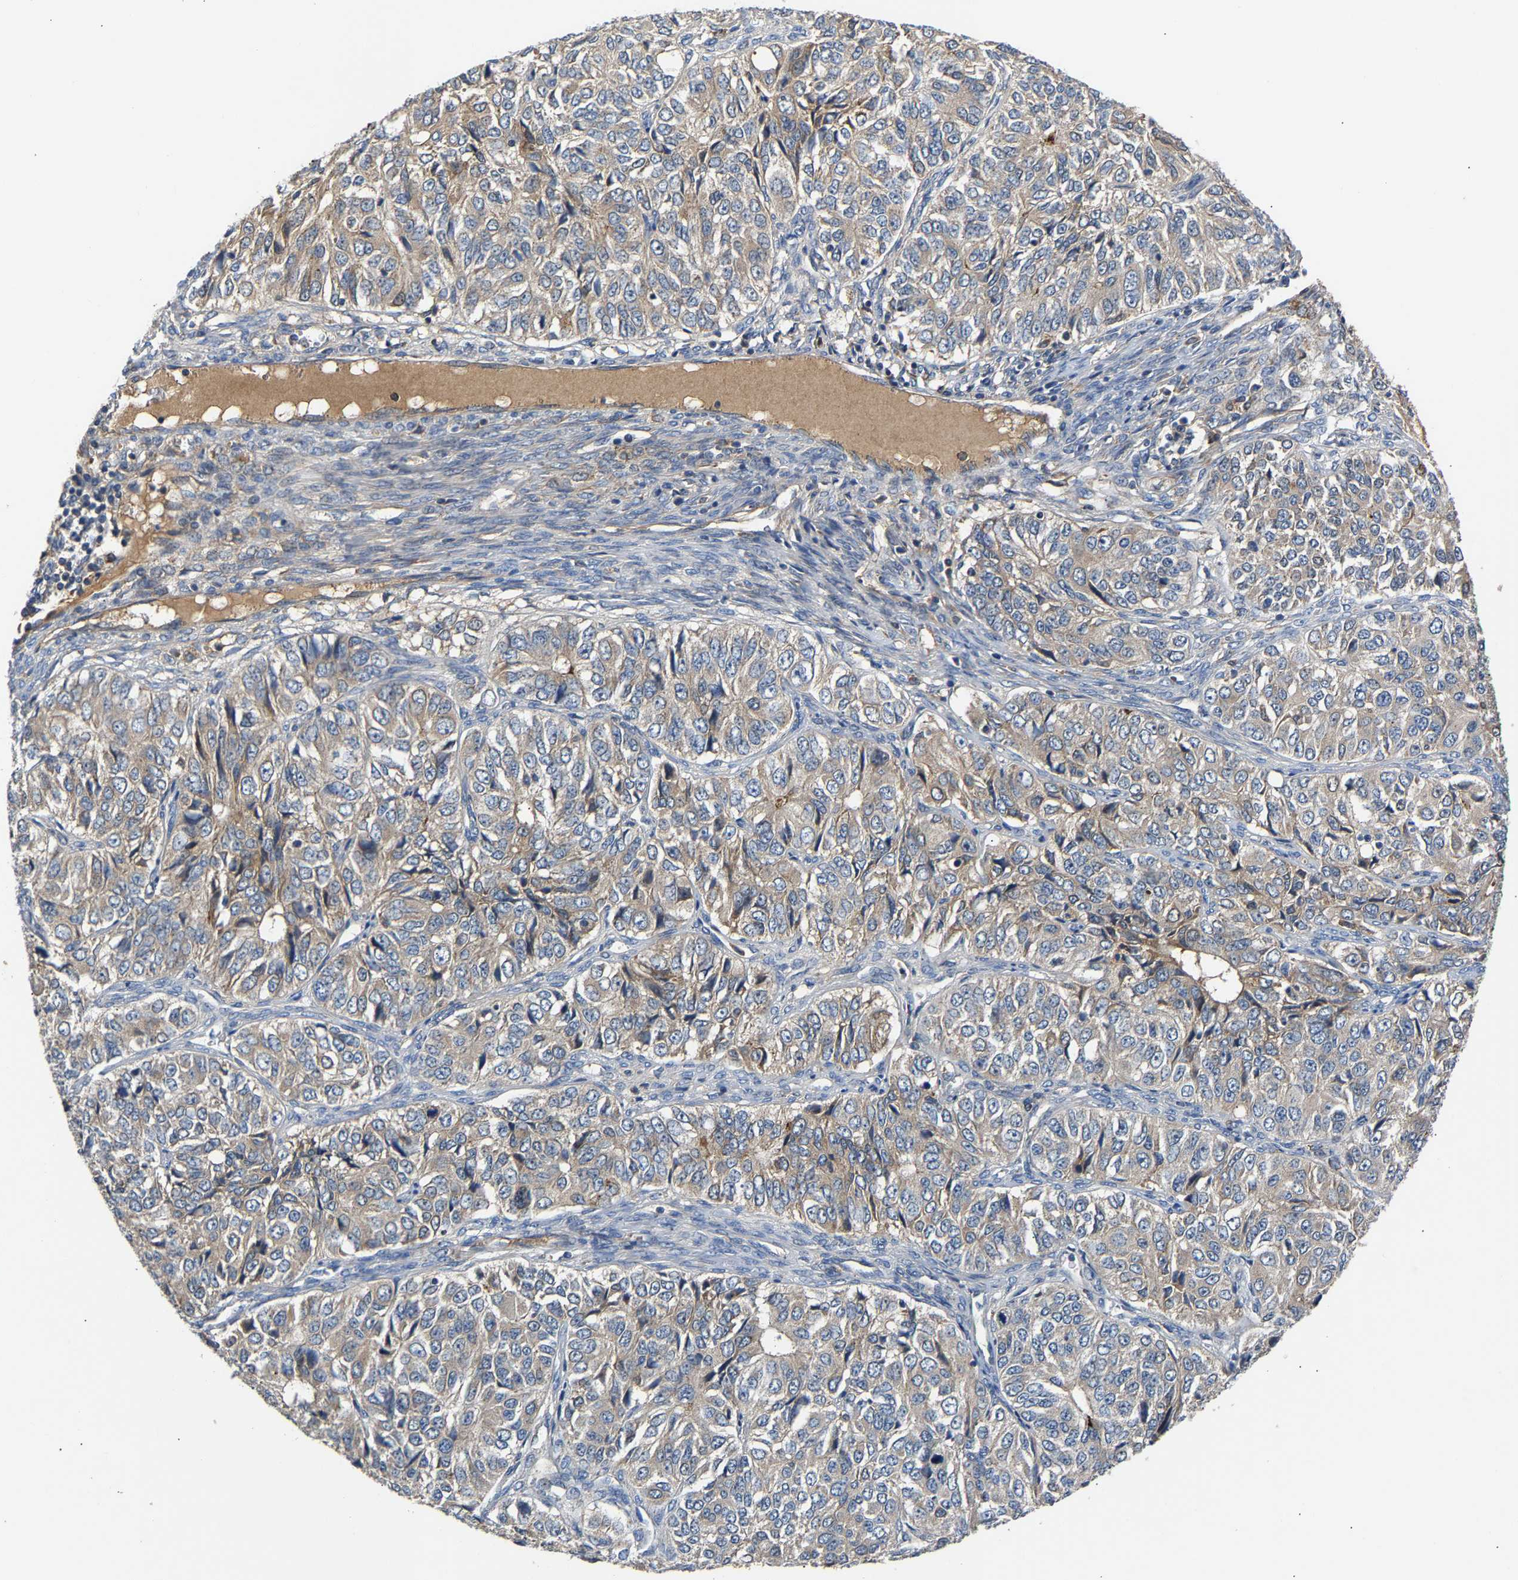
{"staining": {"intensity": "weak", "quantity": ">75%", "location": "cytoplasmic/membranous"}, "tissue": "ovarian cancer", "cell_type": "Tumor cells", "image_type": "cancer", "snomed": [{"axis": "morphology", "description": "Carcinoma, endometroid"}, {"axis": "topography", "description": "Ovary"}], "caption": "An immunohistochemistry photomicrograph of neoplastic tissue is shown. Protein staining in brown shows weak cytoplasmic/membranous positivity in endometroid carcinoma (ovarian) within tumor cells.", "gene": "CCDC171", "patient": {"sex": "female", "age": 51}}